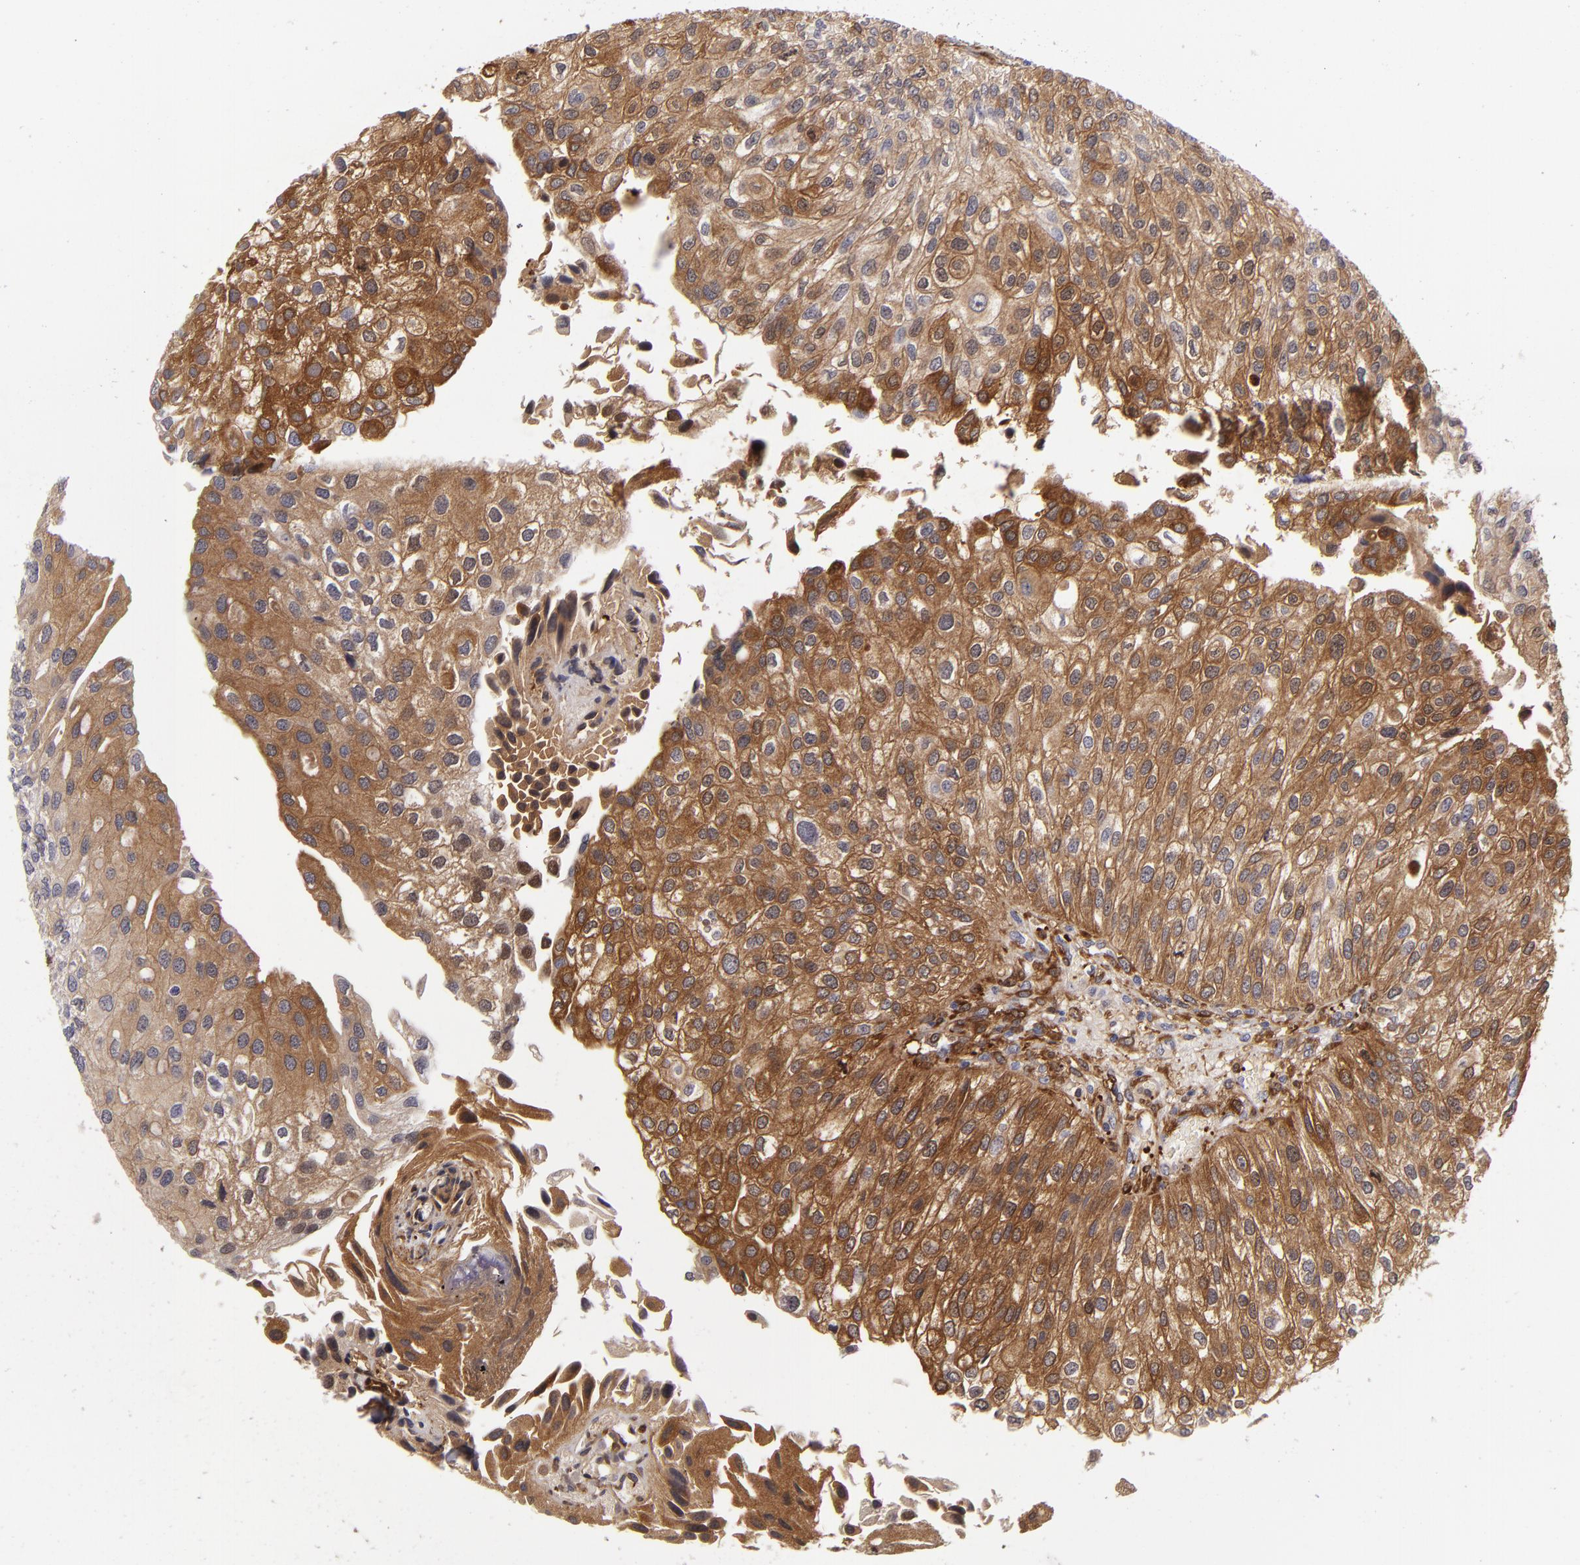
{"staining": {"intensity": "strong", "quantity": ">75%", "location": "cytoplasmic/membranous"}, "tissue": "urothelial cancer", "cell_type": "Tumor cells", "image_type": "cancer", "snomed": [{"axis": "morphology", "description": "Urothelial carcinoma, Low grade"}, {"axis": "topography", "description": "Urinary bladder"}], "caption": "Human urothelial carcinoma (low-grade) stained with a brown dye shows strong cytoplasmic/membranous positive staining in about >75% of tumor cells.", "gene": "VCL", "patient": {"sex": "female", "age": 89}}